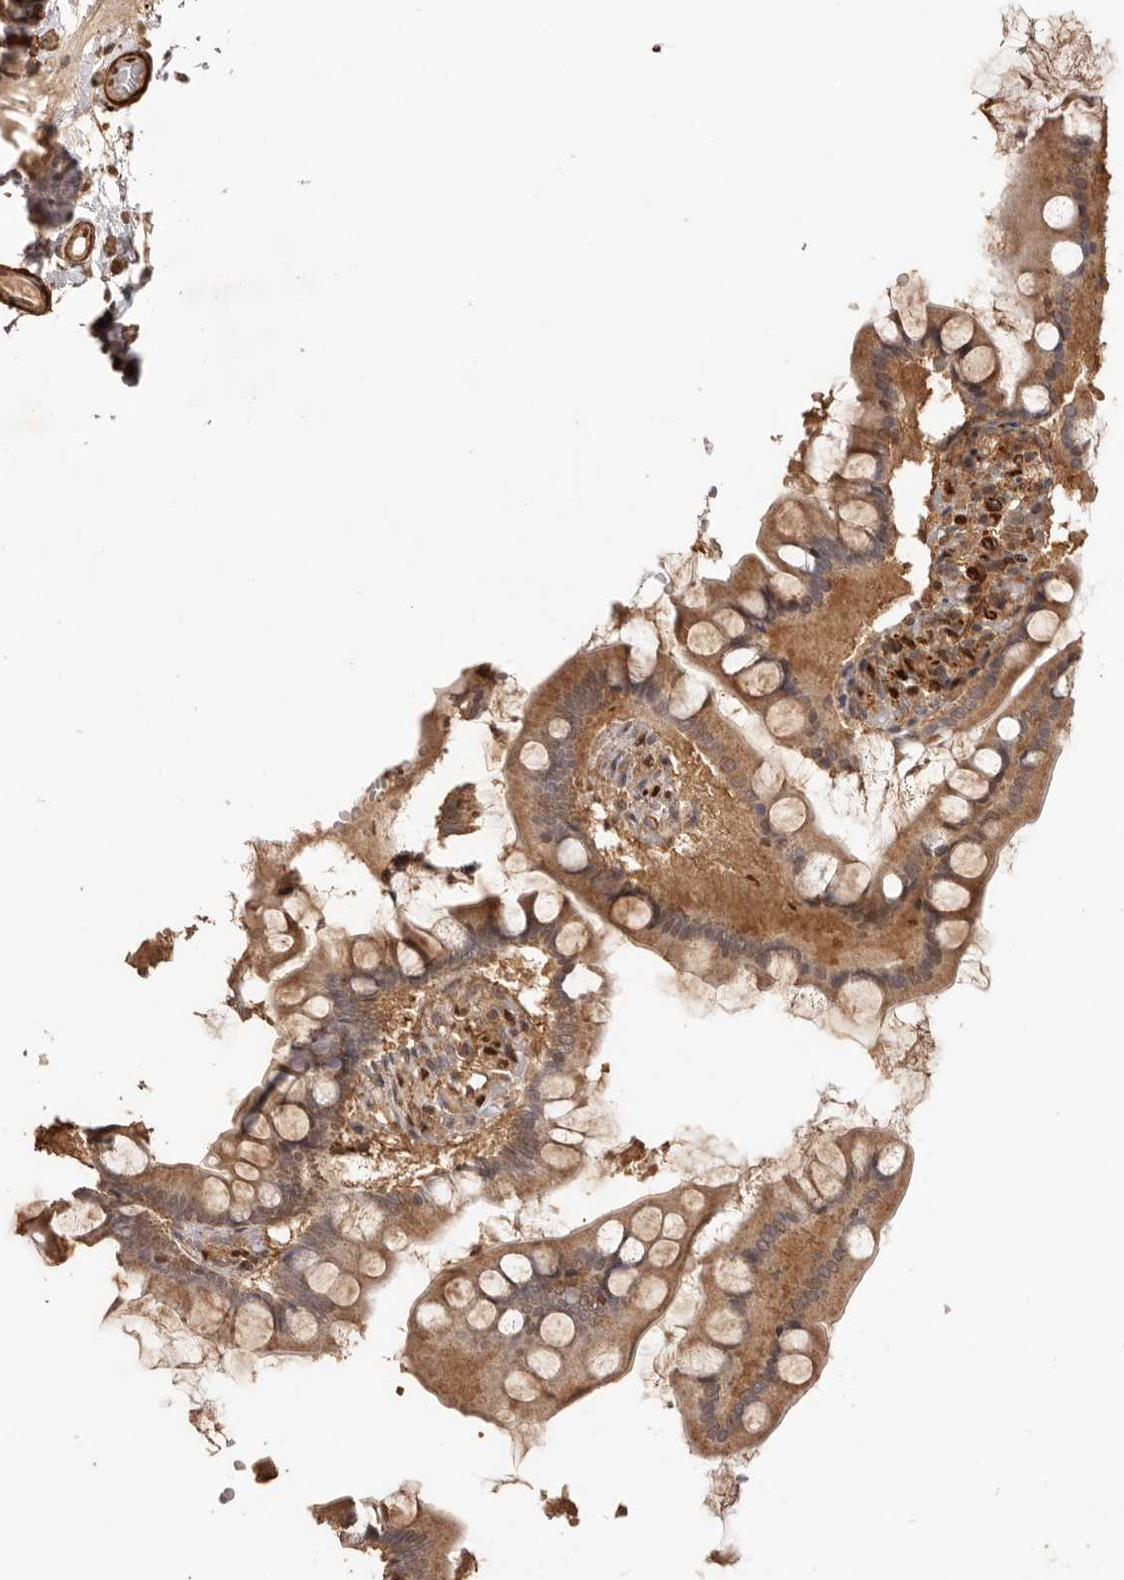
{"staining": {"intensity": "moderate", "quantity": ">75%", "location": "cytoplasmic/membranous"}, "tissue": "small intestine", "cell_type": "Glandular cells", "image_type": "normal", "snomed": [{"axis": "morphology", "description": "Normal tissue, NOS"}, {"axis": "topography", "description": "Small intestine"}], "caption": "The immunohistochemical stain highlights moderate cytoplasmic/membranous positivity in glandular cells of benign small intestine. Nuclei are stained in blue.", "gene": "UBR2", "patient": {"sex": "male", "age": 41}}